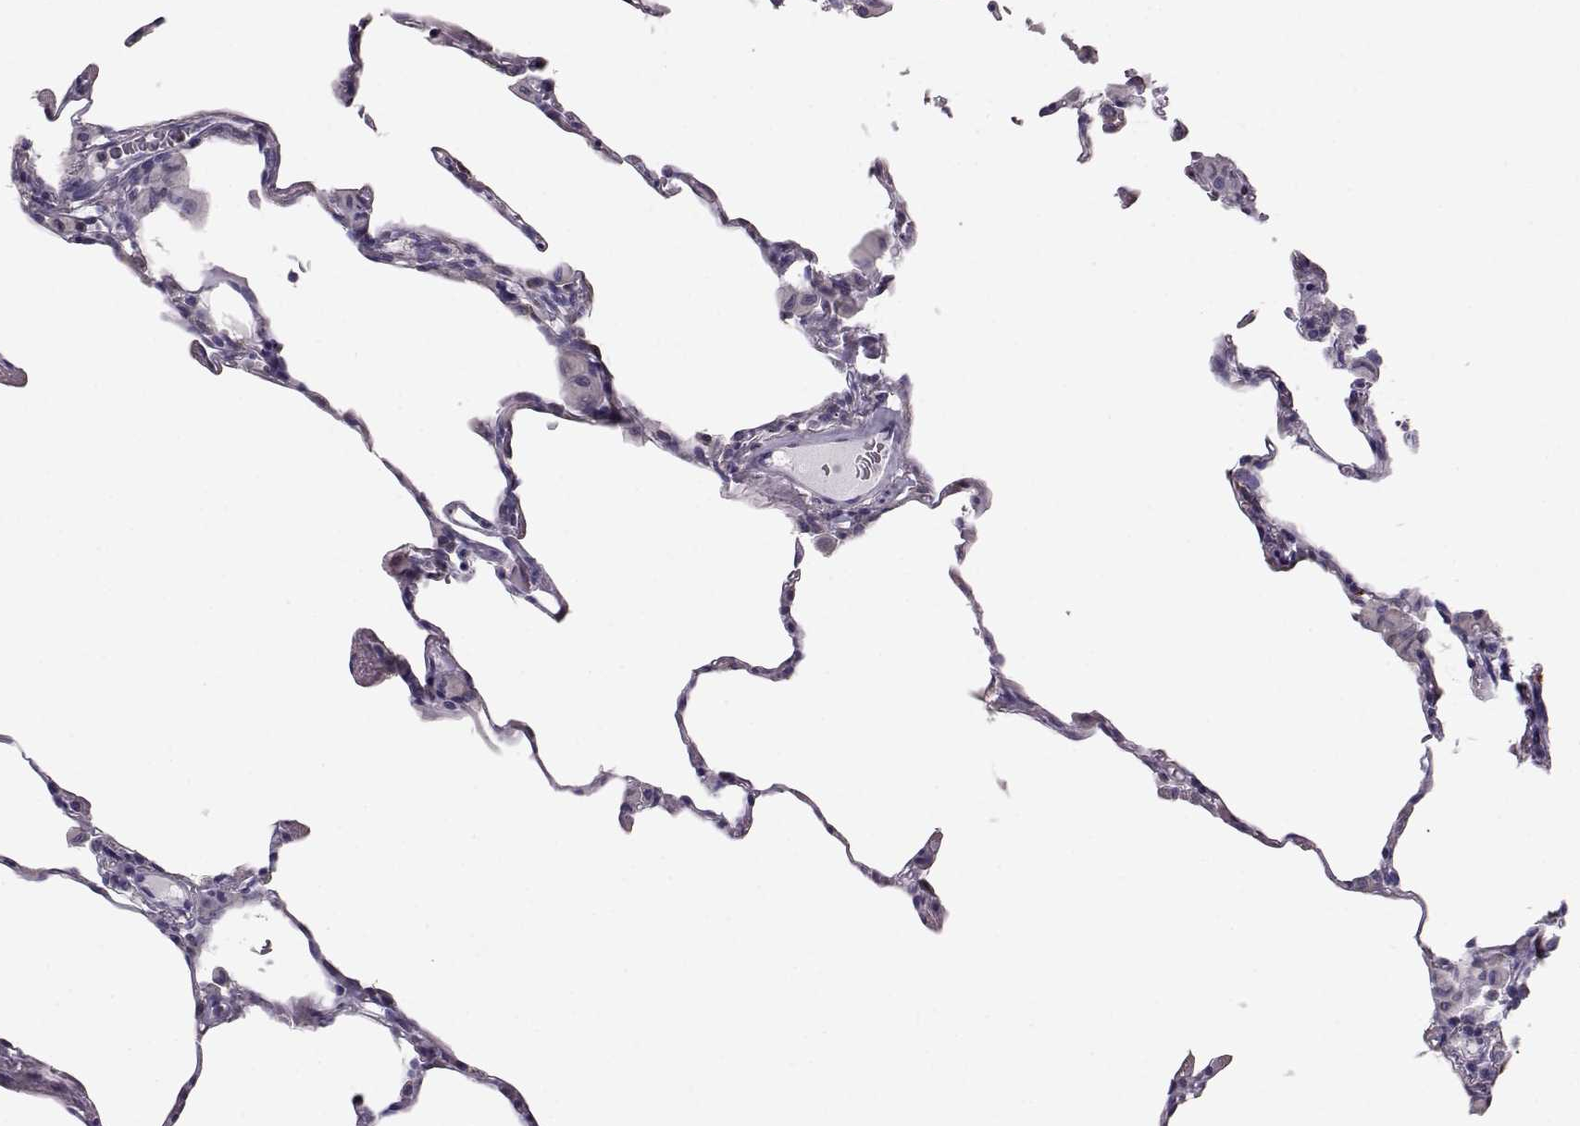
{"staining": {"intensity": "negative", "quantity": "none", "location": "none"}, "tissue": "lung", "cell_type": "Alveolar cells", "image_type": "normal", "snomed": [{"axis": "morphology", "description": "Normal tissue, NOS"}, {"axis": "topography", "description": "Lung"}], "caption": "A high-resolution histopathology image shows immunohistochemistry staining of normal lung, which exhibits no significant staining in alveolar cells. (DAB immunohistochemistry (IHC) with hematoxylin counter stain).", "gene": "ELOVL5", "patient": {"sex": "female", "age": 57}}